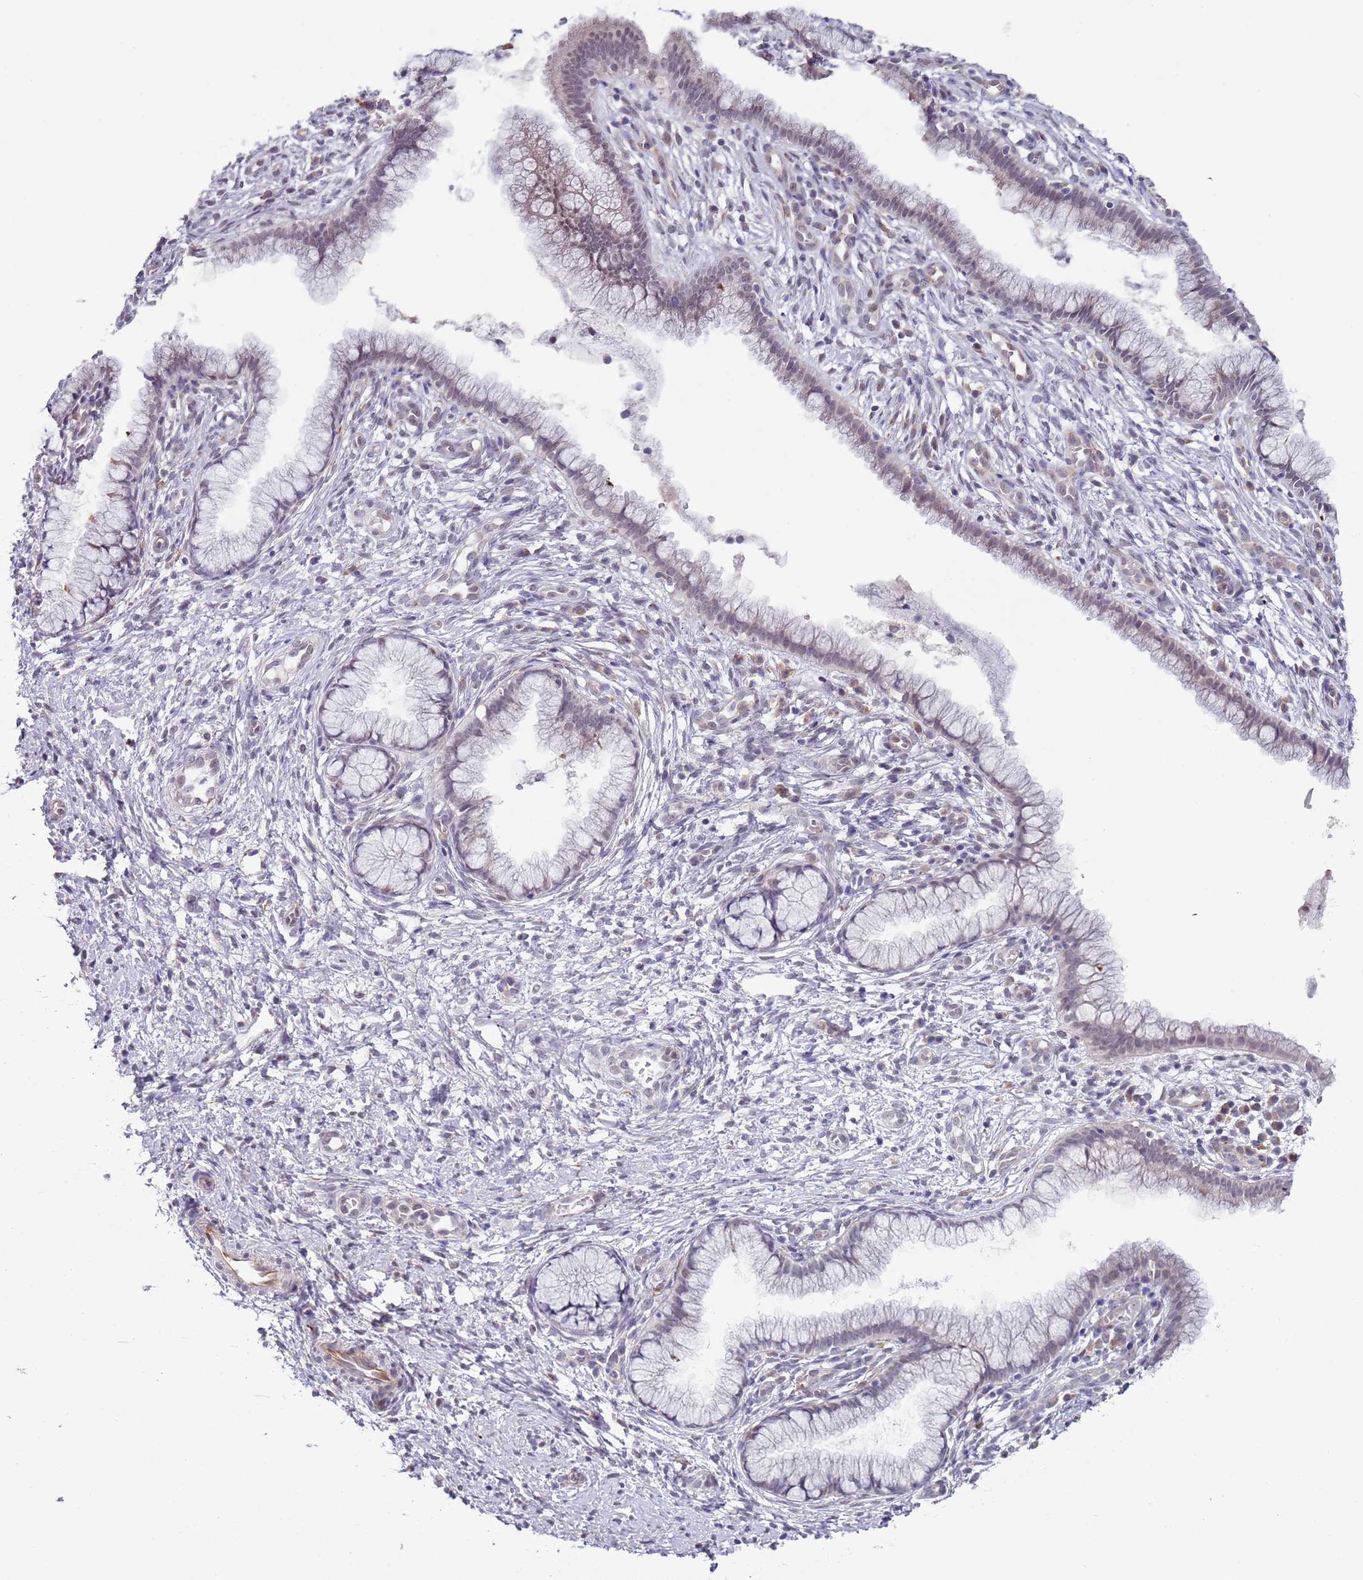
{"staining": {"intensity": "negative", "quantity": "none", "location": "none"}, "tissue": "cervix", "cell_type": "Glandular cells", "image_type": "normal", "snomed": [{"axis": "morphology", "description": "Normal tissue, NOS"}, {"axis": "topography", "description": "Cervix"}], "caption": "DAB (3,3'-diaminobenzidine) immunohistochemical staining of benign human cervix exhibits no significant positivity in glandular cells.", "gene": "ENSG00000271254", "patient": {"sex": "female", "age": 36}}